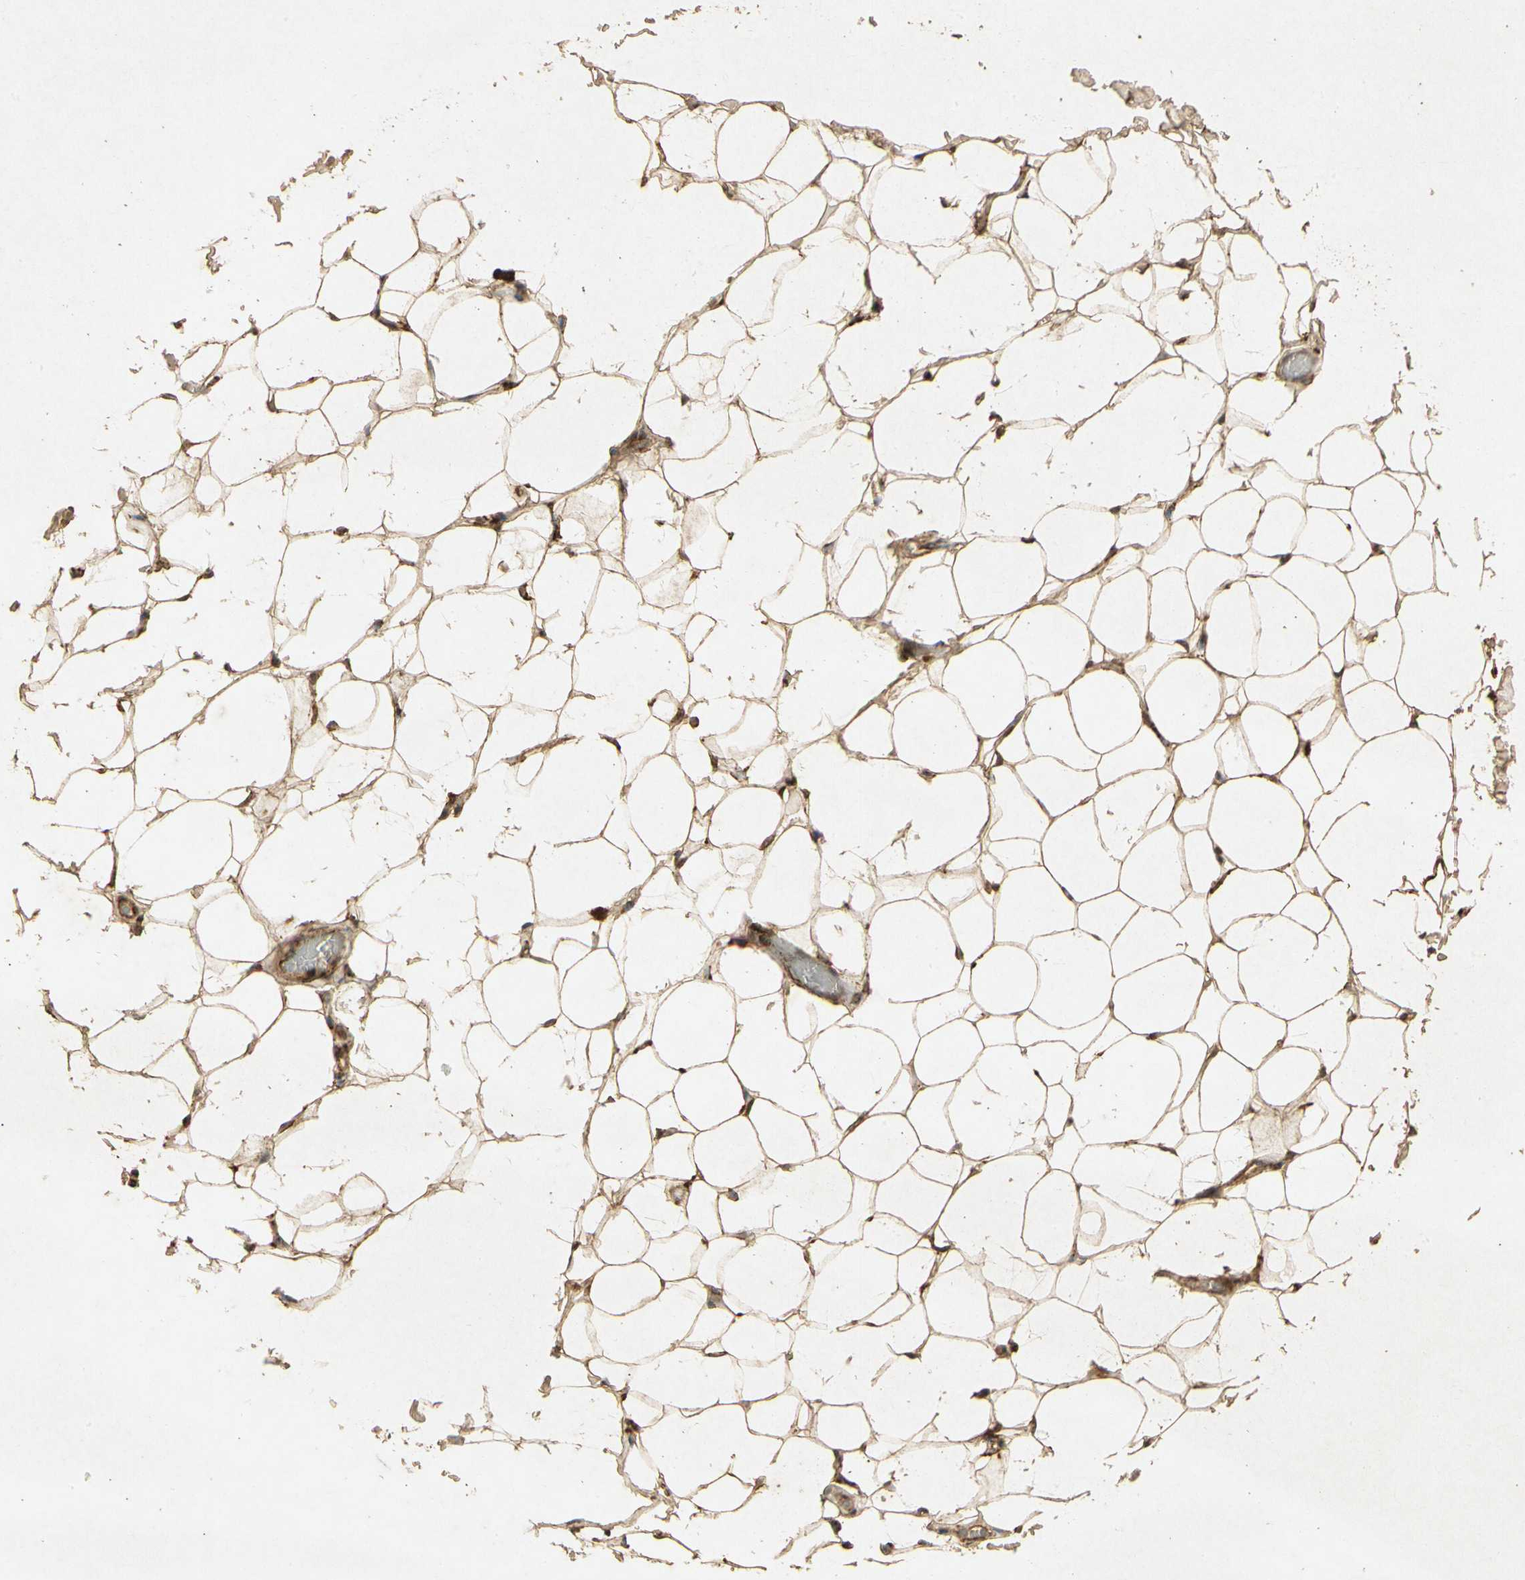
{"staining": {"intensity": "strong", "quantity": ">75%", "location": "cytoplasmic/membranous"}, "tissue": "adipose tissue", "cell_type": "Adipocytes", "image_type": "normal", "snomed": [{"axis": "morphology", "description": "Normal tissue, NOS"}, {"axis": "topography", "description": "Soft tissue"}], "caption": "Immunohistochemical staining of benign adipose tissue exhibits >75% levels of strong cytoplasmic/membranous protein positivity in approximately >75% of adipocytes.", "gene": "PRDX3", "patient": {"sex": "male", "age": 26}}